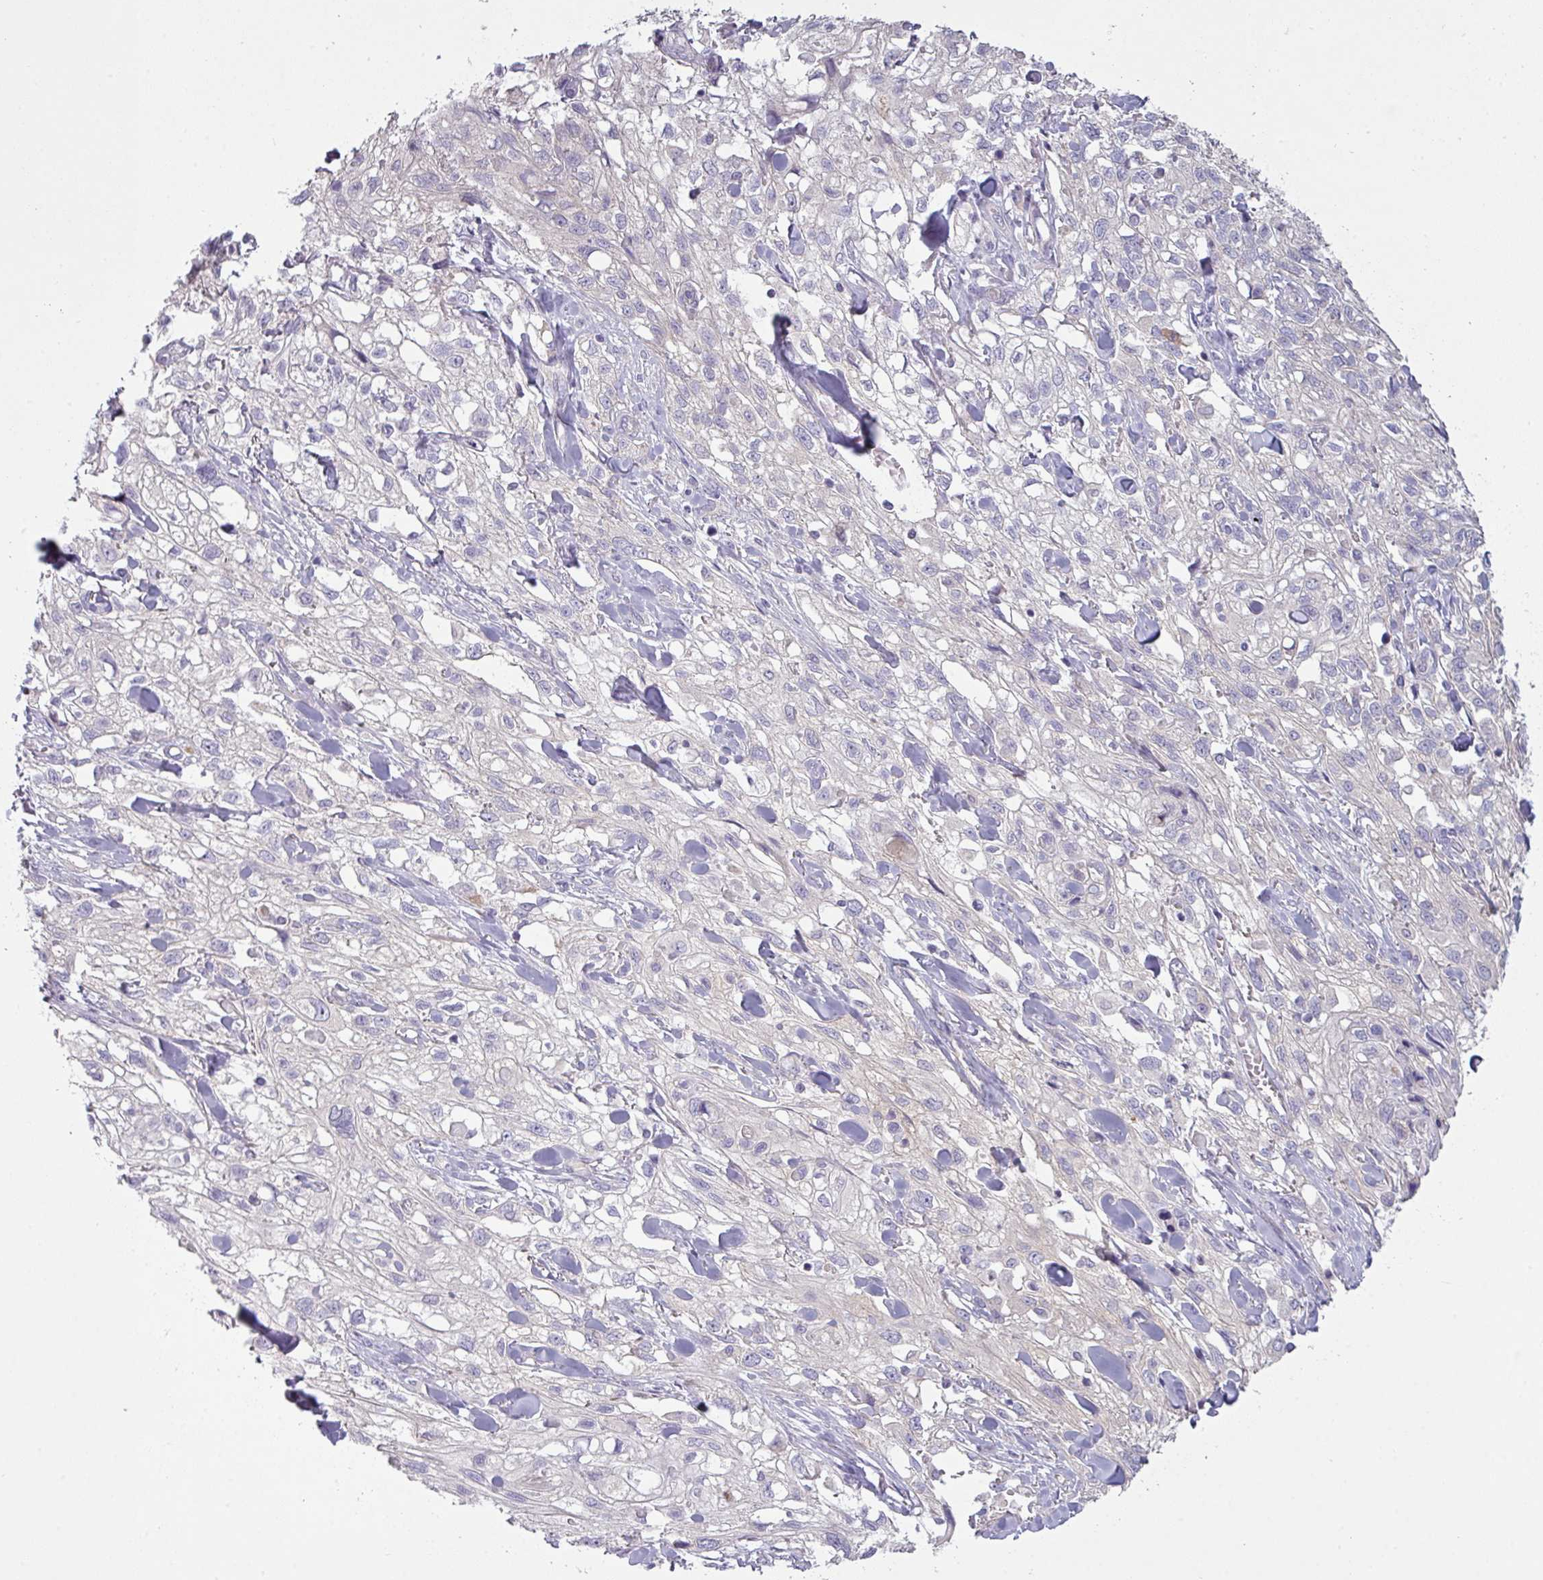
{"staining": {"intensity": "negative", "quantity": "none", "location": "none"}, "tissue": "skin cancer", "cell_type": "Tumor cells", "image_type": "cancer", "snomed": [{"axis": "morphology", "description": "Squamous cell carcinoma, NOS"}, {"axis": "topography", "description": "Skin"}, {"axis": "topography", "description": "Vulva"}], "caption": "High power microscopy histopathology image of an IHC micrograph of skin squamous cell carcinoma, revealing no significant staining in tumor cells.", "gene": "CAMK2B", "patient": {"sex": "female", "age": 86}}